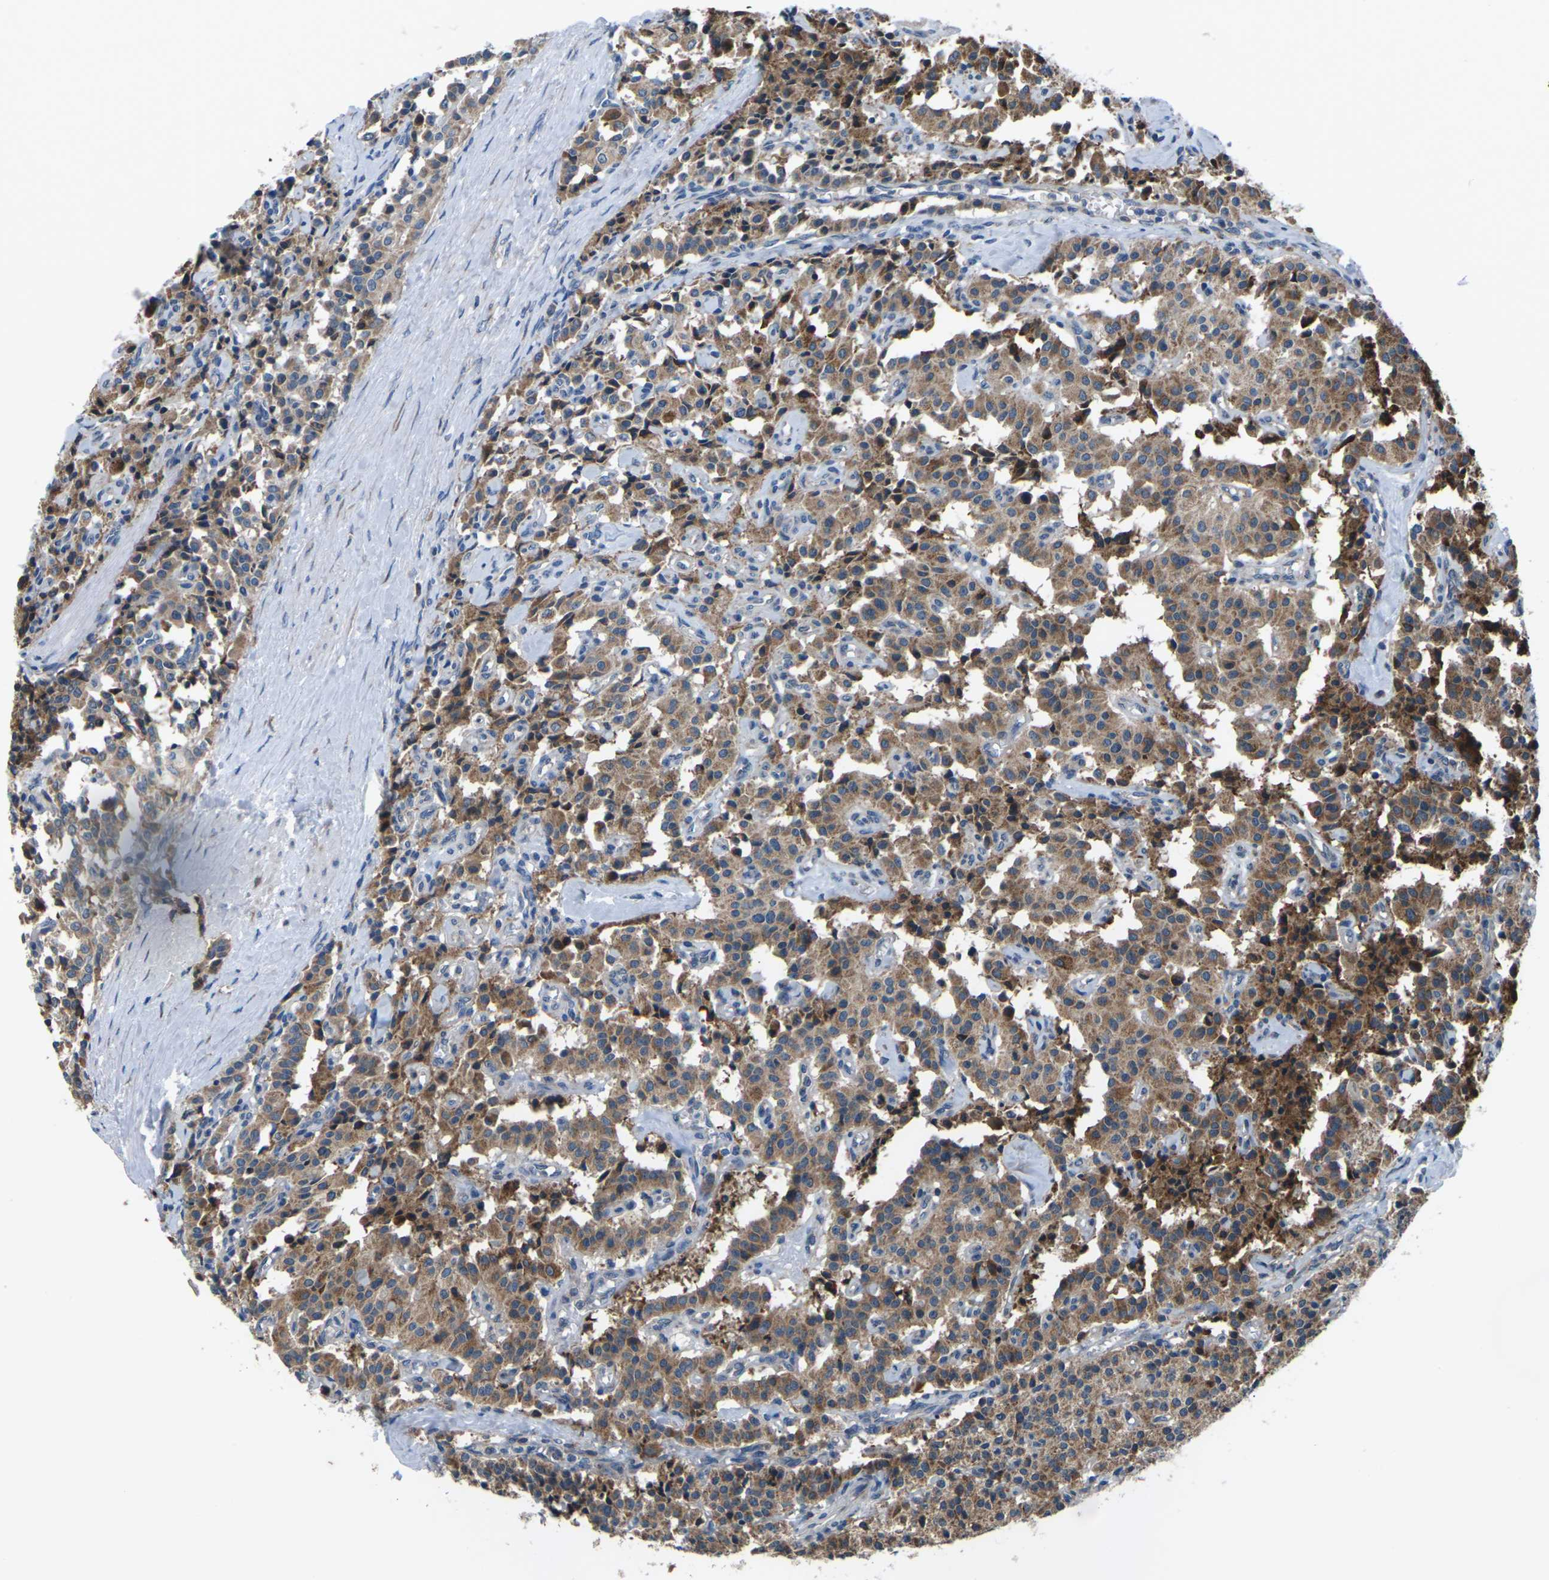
{"staining": {"intensity": "moderate", "quantity": ">75%", "location": "cytoplasmic/membranous"}, "tissue": "carcinoid", "cell_type": "Tumor cells", "image_type": "cancer", "snomed": [{"axis": "morphology", "description": "Carcinoid, malignant, NOS"}, {"axis": "topography", "description": "Lung"}], "caption": "This histopathology image displays carcinoid stained with IHC to label a protein in brown. The cytoplasmic/membranous of tumor cells show moderate positivity for the protein. Nuclei are counter-stained blue.", "gene": "GABRP", "patient": {"sex": "male", "age": 30}}